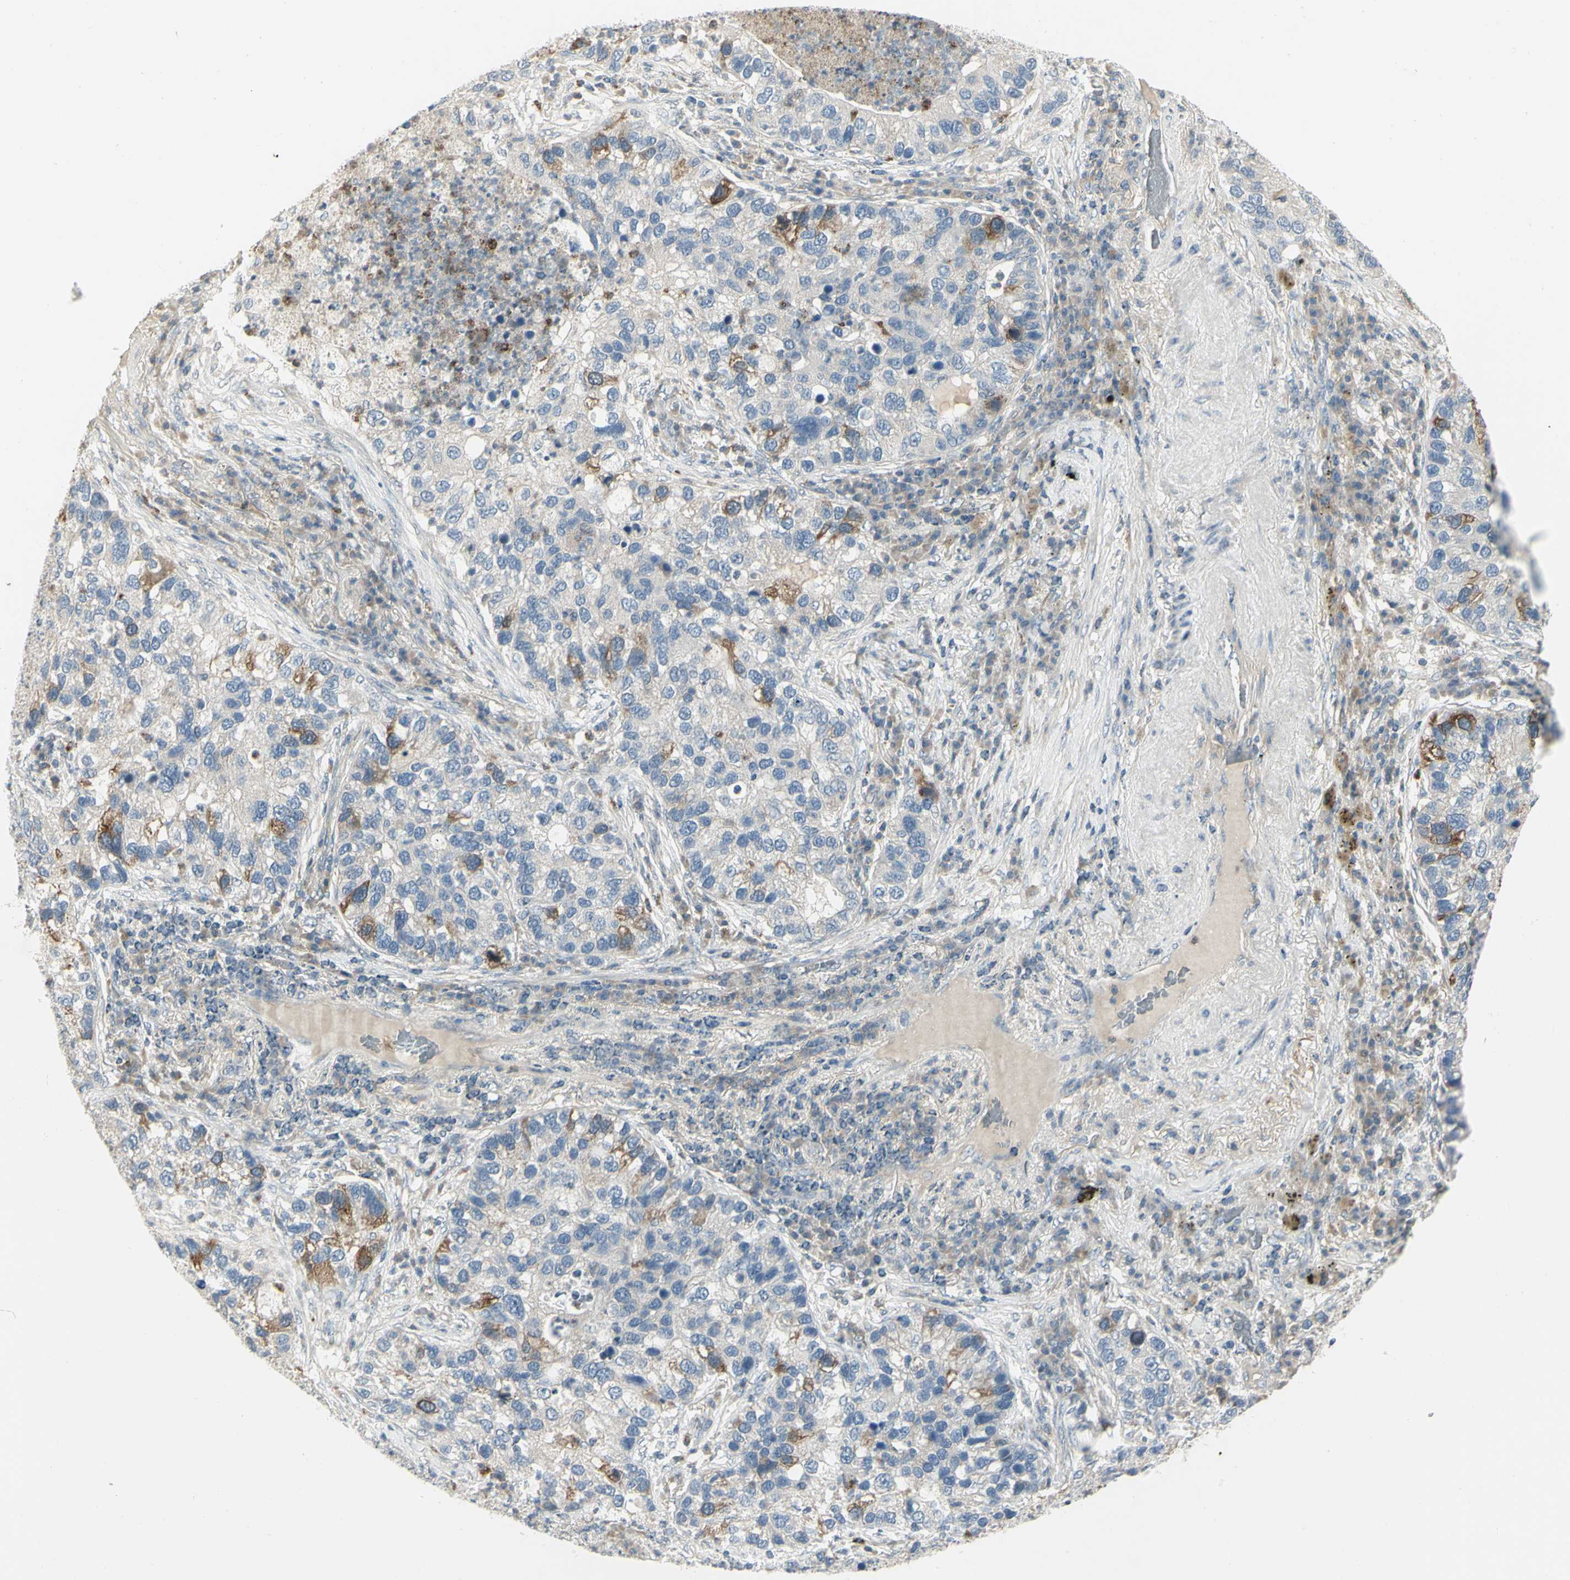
{"staining": {"intensity": "strong", "quantity": "<25%", "location": "cytoplasmic/membranous"}, "tissue": "lung cancer", "cell_type": "Tumor cells", "image_type": "cancer", "snomed": [{"axis": "morphology", "description": "Normal tissue, NOS"}, {"axis": "morphology", "description": "Adenocarcinoma, NOS"}, {"axis": "topography", "description": "Bronchus"}, {"axis": "topography", "description": "Lung"}], "caption": "High-magnification brightfield microscopy of lung adenocarcinoma stained with DAB (3,3'-diaminobenzidine) (brown) and counterstained with hematoxylin (blue). tumor cells exhibit strong cytoplasmic/membranous expression is identified in approximately<25% of cells. Using DAB (brown) and hematoxylin (blue) stains, captured at high magnification using brightfield microscopy.", "gene": "CCNB2", "patient": {"sex": "male", "age": 54}}